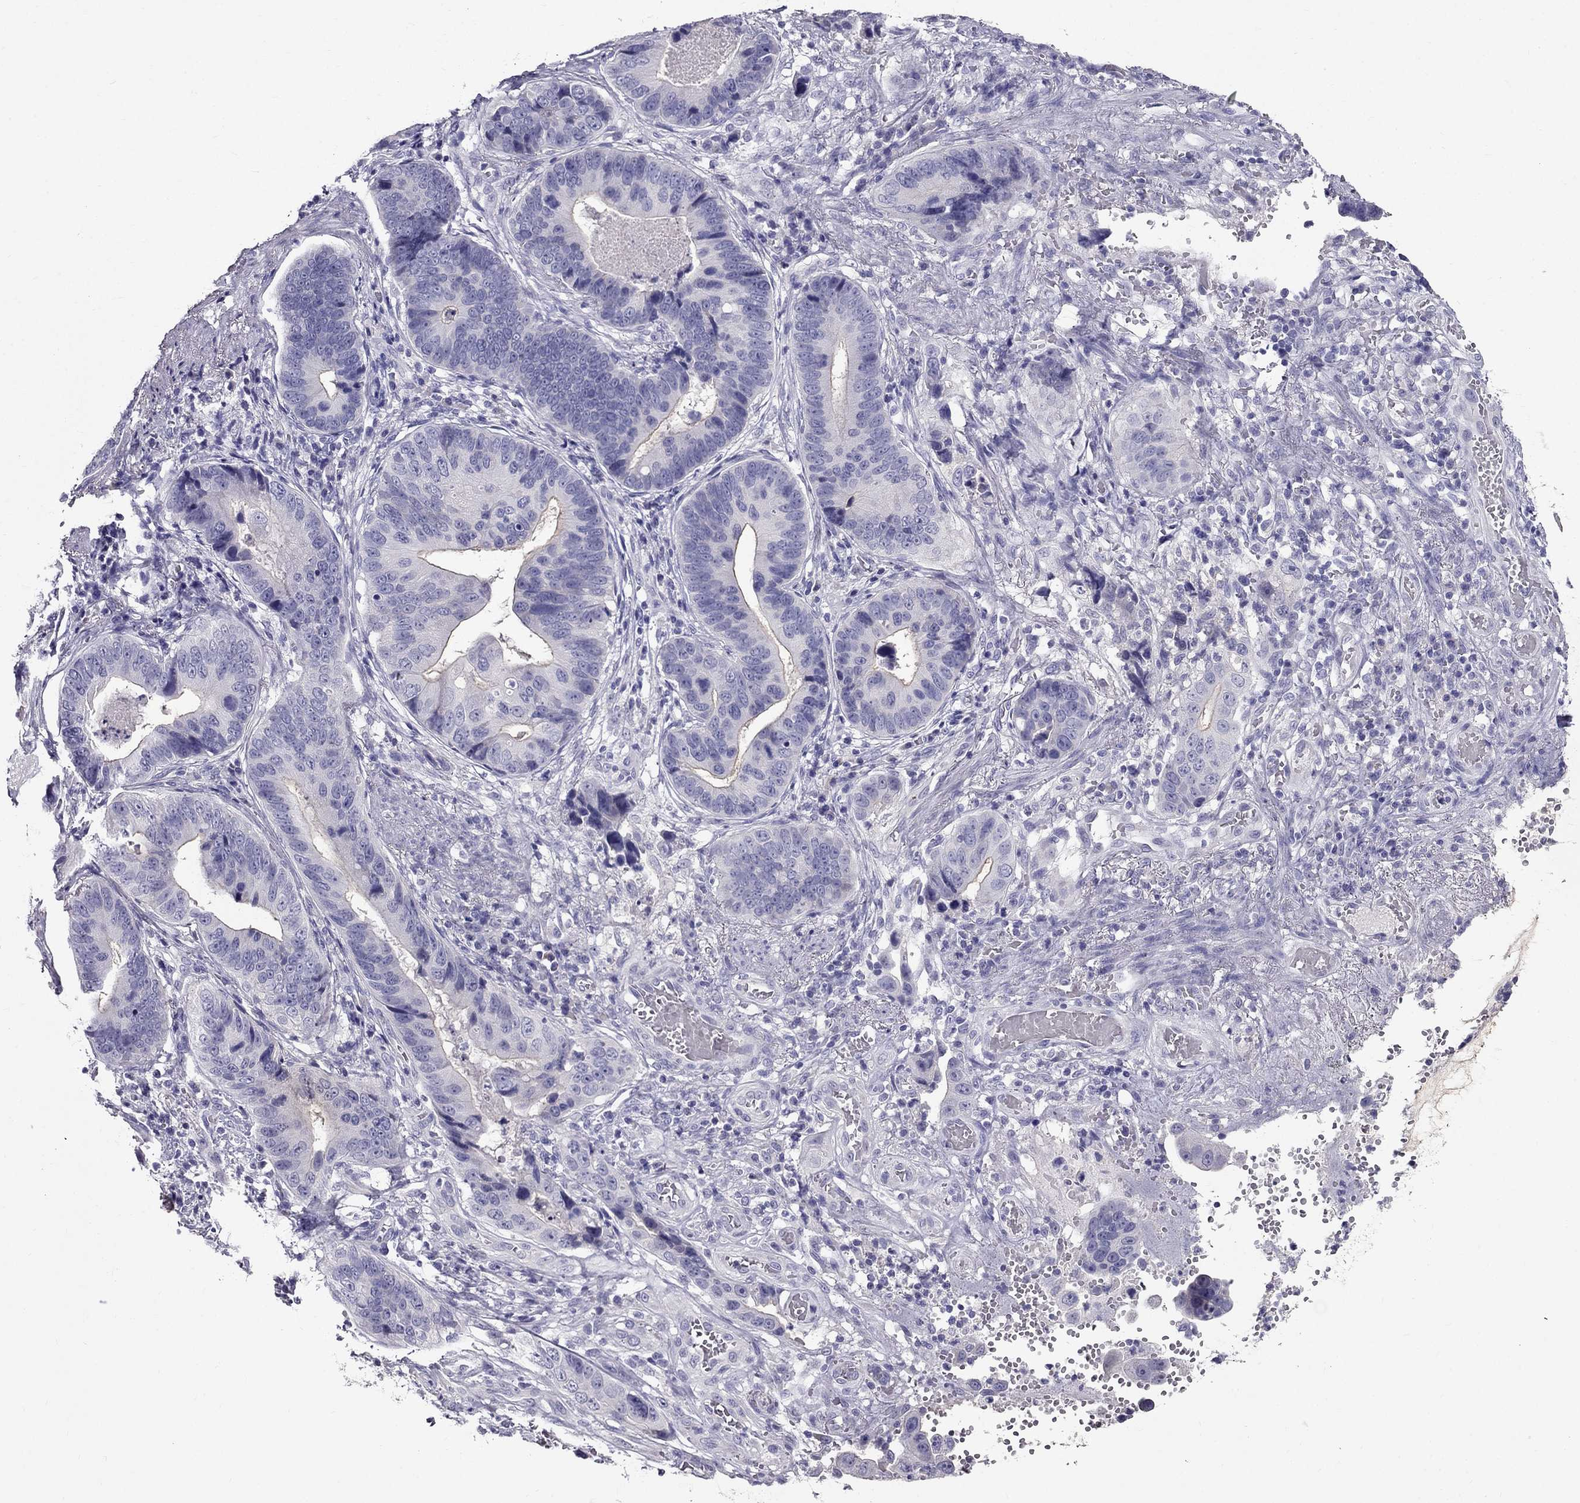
{"staining": {"intensity": "negative", "quantity": "none", "location": "none"}, "tissue": "stomach cancer", "cell_type": "Tumor cells", "image_type": "cancer", "snomed": [{"axis": "morphology", "description": "Adenocarcinoma, NOS"}, {"axis": "topography", "description": "Stomach"}], "caption": "There is no significant positivity in tumor cells of stomach cancer.", "gene": "ZNF541", "patient": {"sex": "male", "age": 84}}